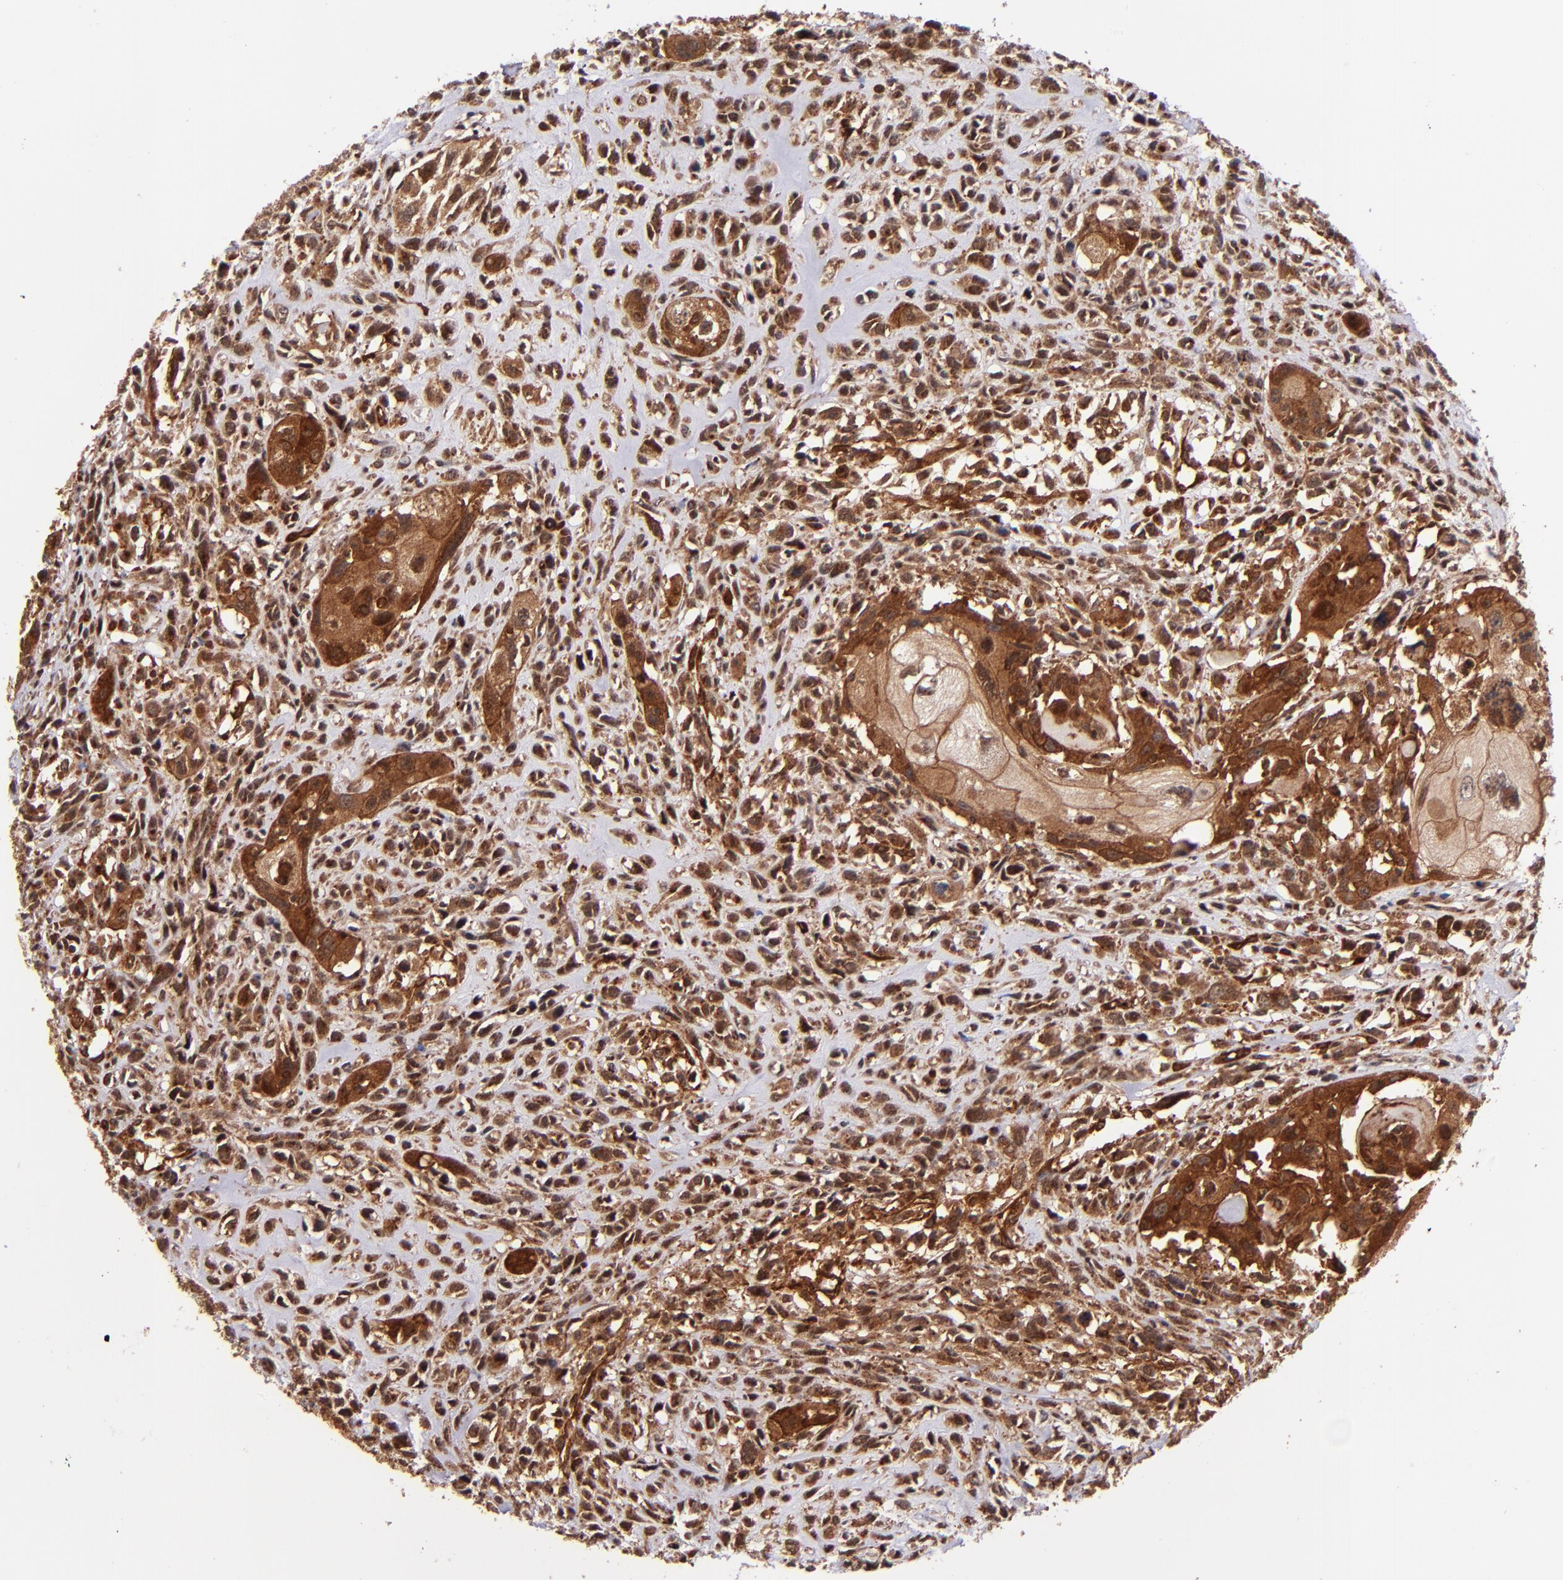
{"staining": {"intensity": "strong", "quantity": ">75%", "location": "cytoplasmic/membranous"}, "tissue": "head and neck cancer", "cell_type": "Tumor cells", "image_type": "cancer", "snomed": [{"axis": "morphology", "description": "Neoplasm, malignant, NOS"}, {"axis": "topography", "description": "Salivary gland"}, {"axis": "topography", "description": "Head-Neck"}], "caption": "Brown immunohistochemical staining in head and neck malignant neoplasm displays strong cytoplasmic/membranous positivity in about >75% of tumor cells.", "gene": "STX8", "patient": {"sex": "male", "age": 43}}